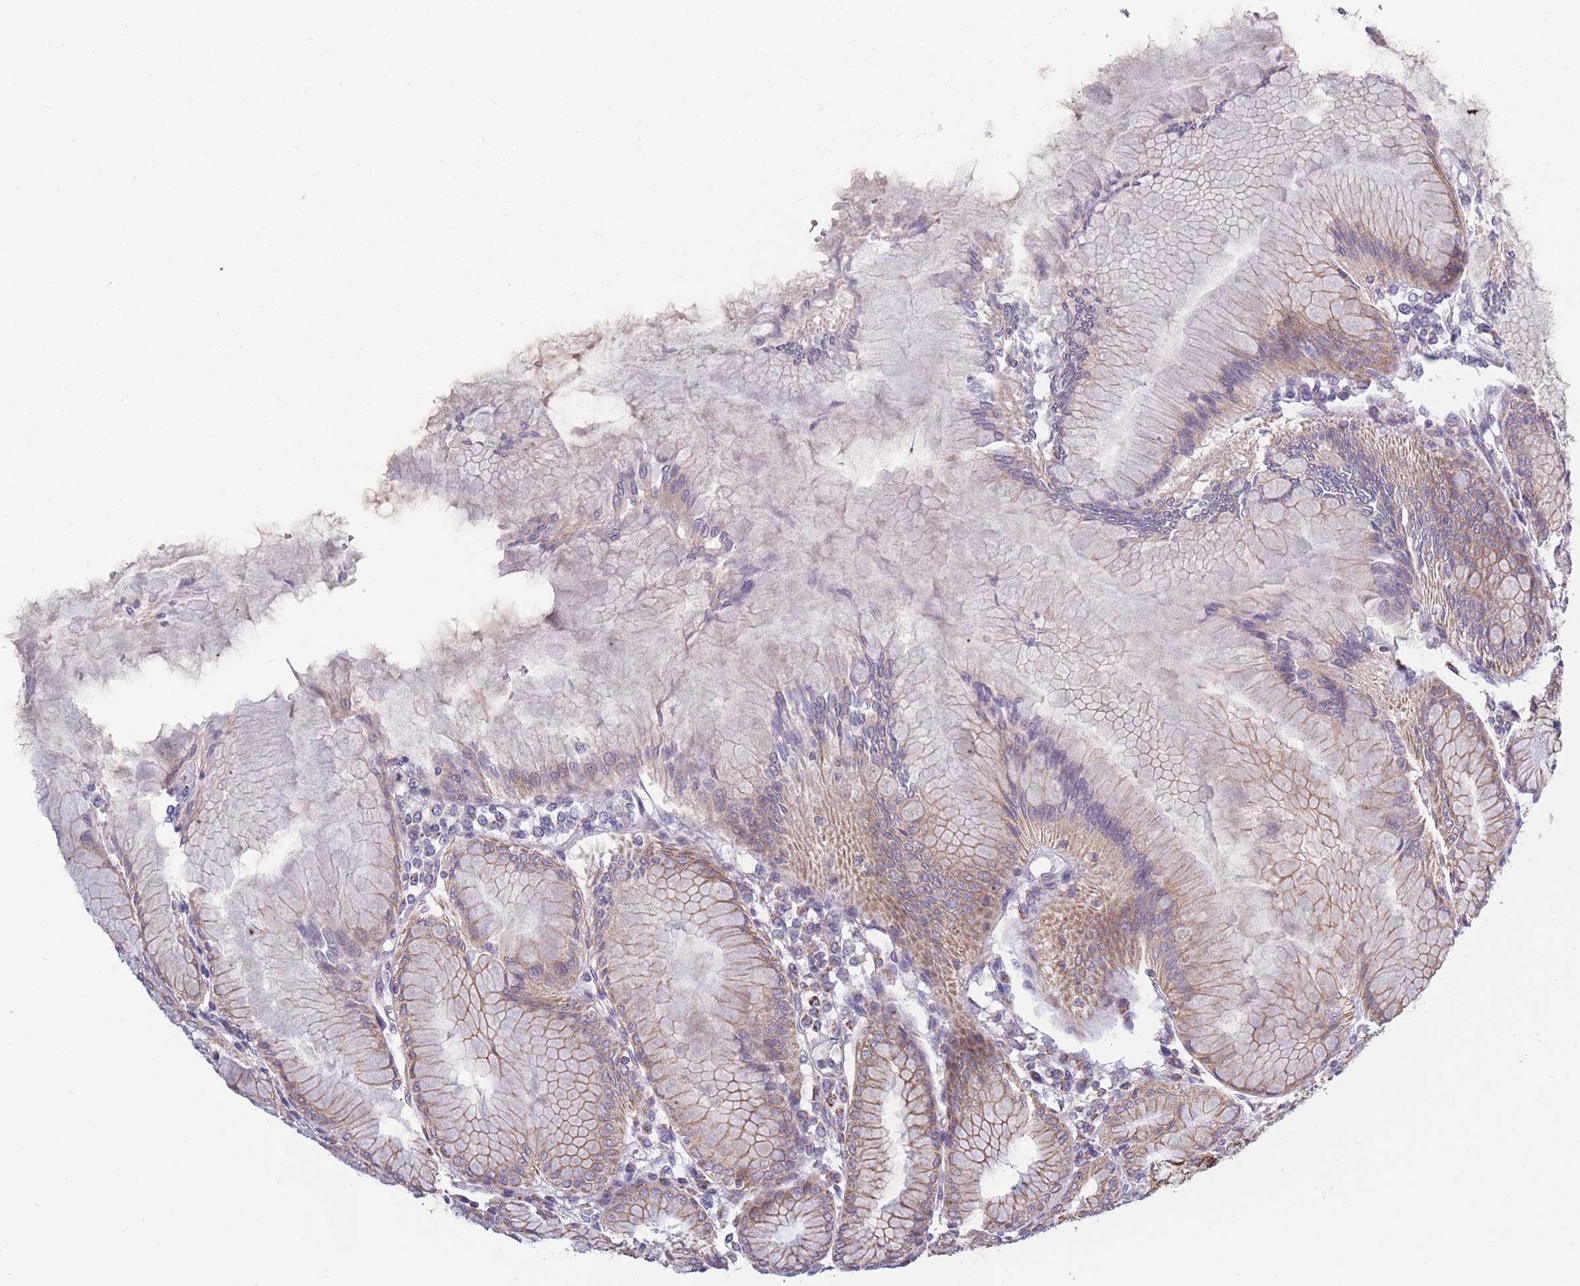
{"staining": {"intensity": "moderate", "quantity": "25%-75%", "location": "cytoplasmic/membranous"}, "tissue": "stomach", "cell_type": "Glandular cells", "image_type": "normal", "snomed": [{"axis": "morphology", "description": "Normal tissue, NOS"}, {"axis": "topography", "description": "Stomach"}], "caption": "Immunohistochemical staining of unremarkable human stomach demonstrates moderate cytoplasmic/membranous protein positivity in about 25%-75% of glandular cells. (Brightfield microscopy of DAB IHC at high magnification).", "gene": "PDHA1", "patient": {"sex": "female", "age": 57}}